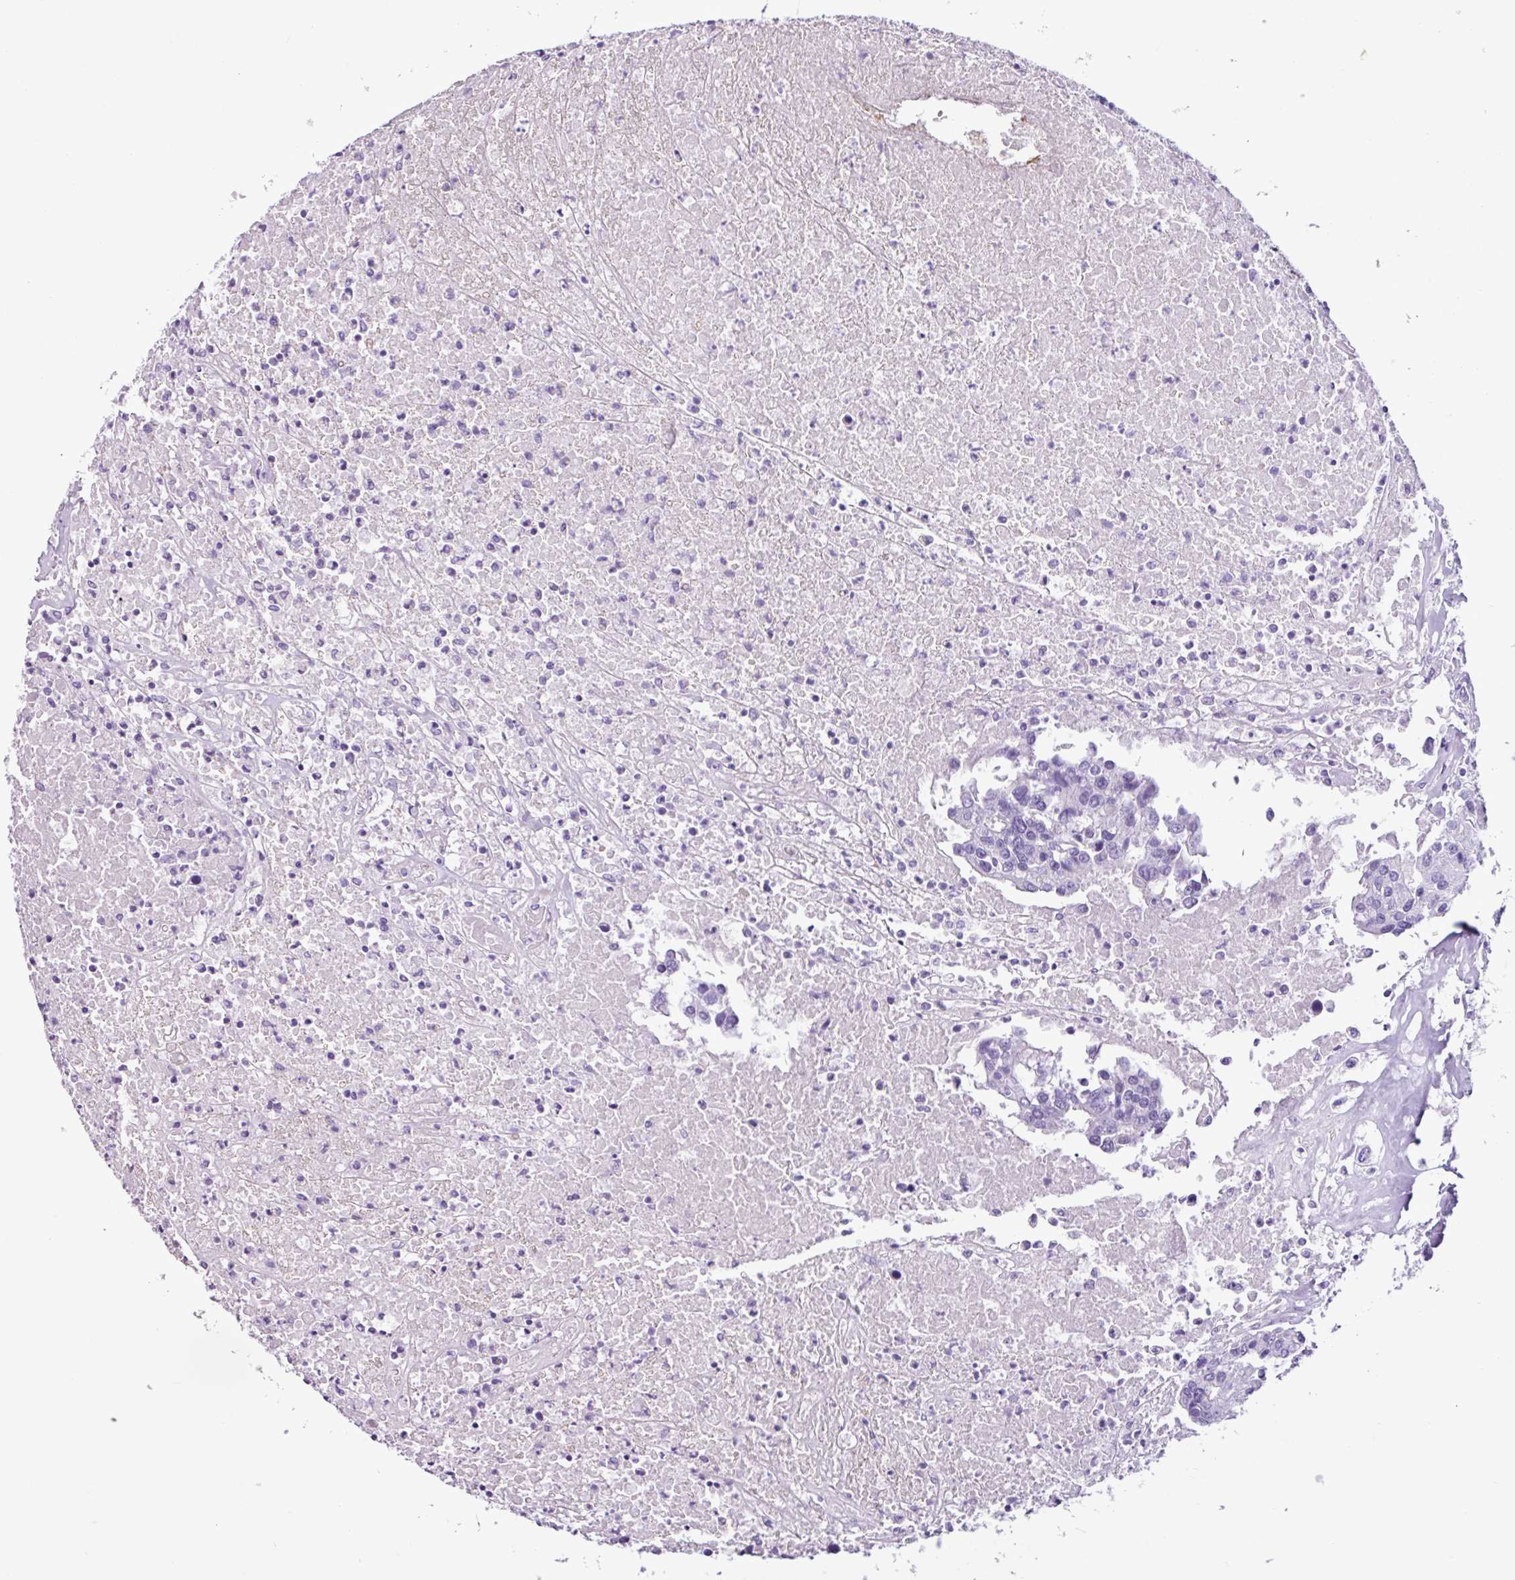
{"staining": {"intensity": "negative", "quantity": "none", "location": "none"}, "tissue": "colorectal cancer", "cell_type": "Tumor cells", "image_type": "cancer", "snomed": [{"axis": "morphology", "description": "Adenocarcinoma, NOS"}, {"axis": "topography", "description": "Colon"}], "caption": "There is no significant positivity in tumor cells of colorectal cancer. (DAB IHC with hematoxylin counter stain).", "gene": "PGR", "patient": {"sex": "male", "age": 77}}